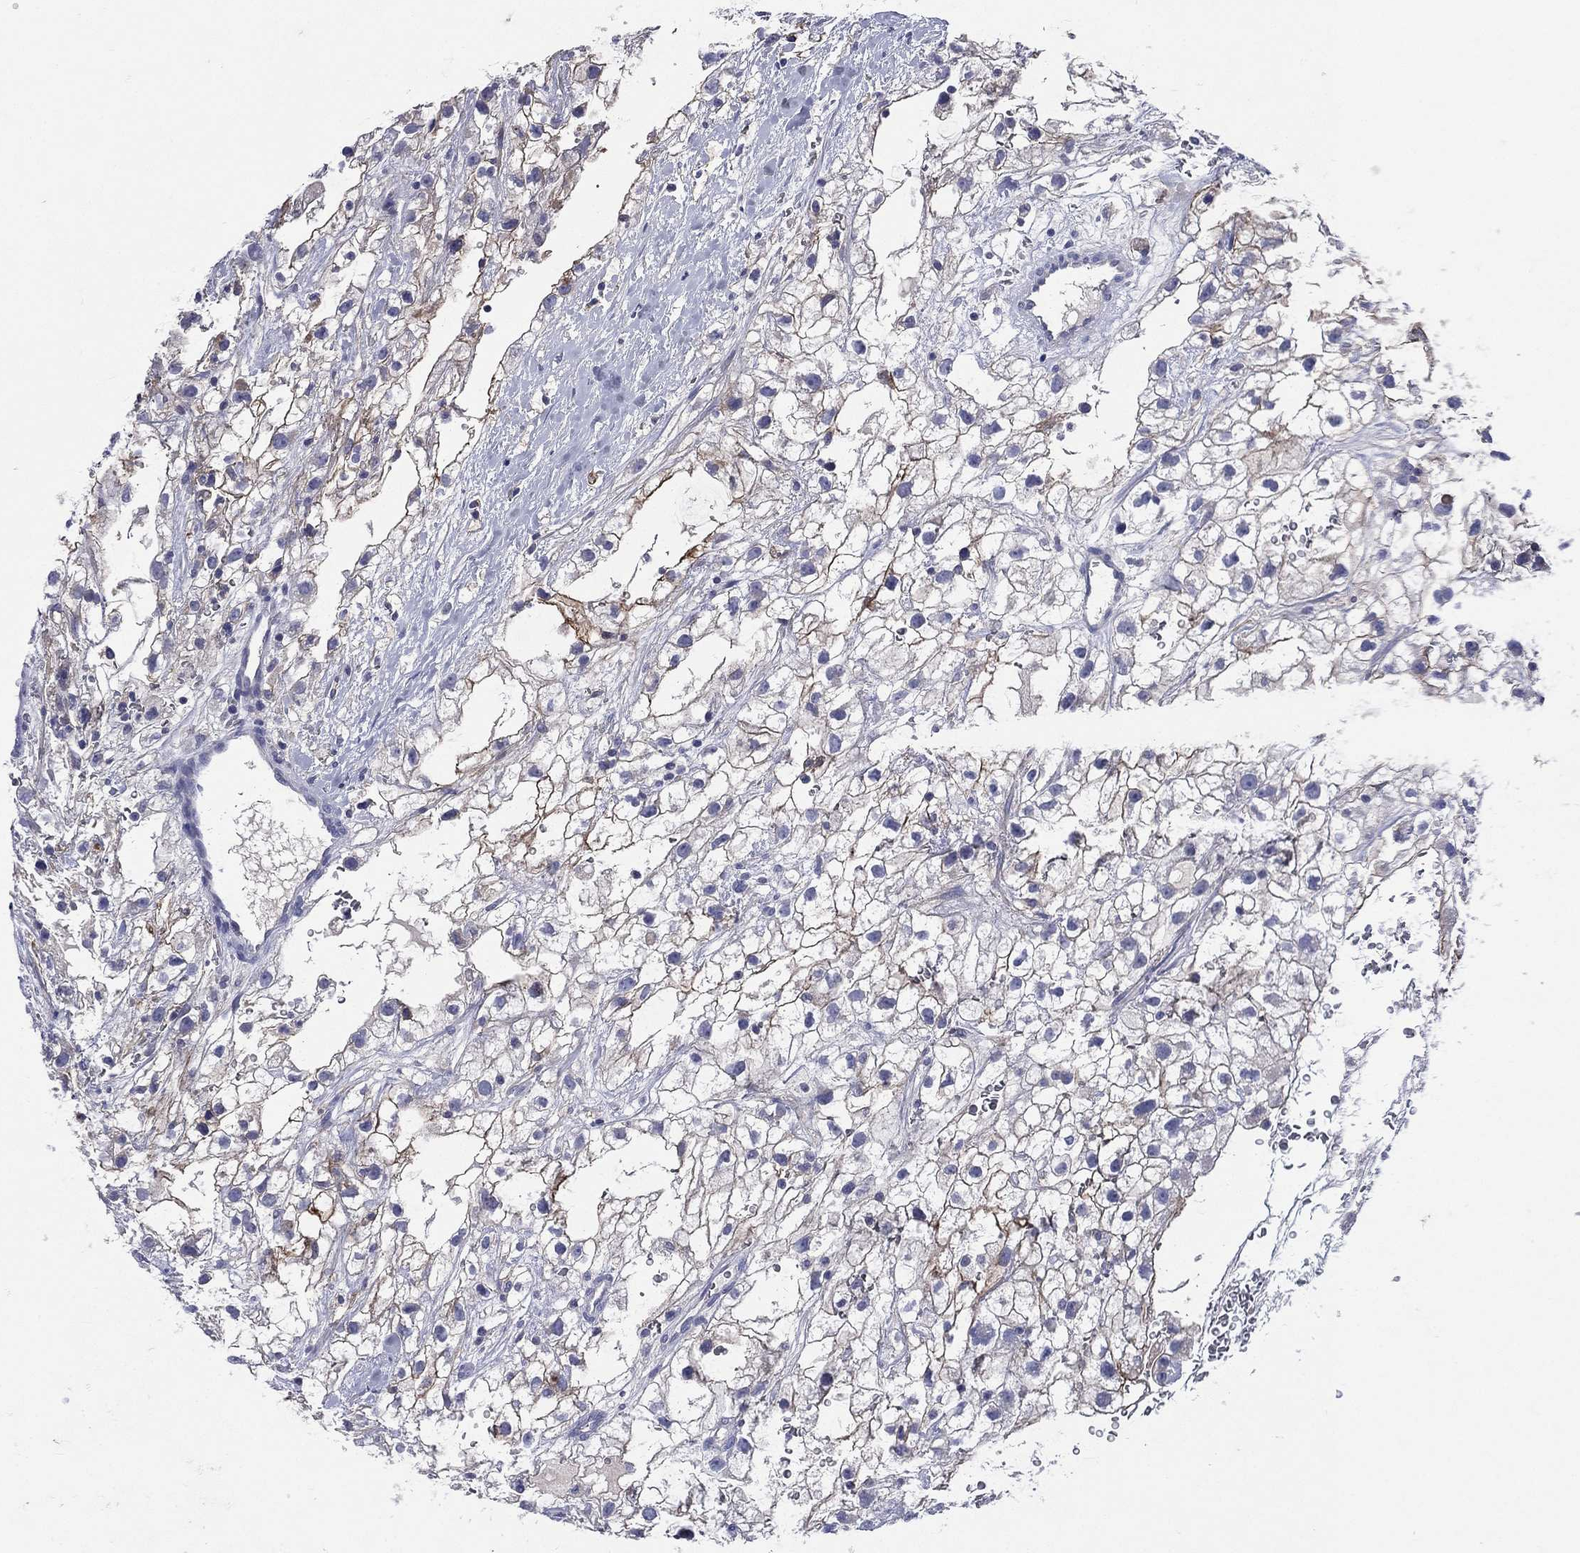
{"staining": {"intensity": "strong", "quantity": "<25%", "location": "cytoplasmic/membranous"}, "tissue": "renal cancer", "cell_type": "Tumor cells", "image_type": "cancer", "snomed": [{"axis": "morphology", "description": "Adenocarcinoma, NOS"}, {"axis": "topography", "description": "Kidney"}], "caption": "Immunohistochemical staining of human renal cancer exhibits medium levels of strong cytoplasmic/membranous expression in approximately <25% of tumor cells.", "gene": "TGM1", "patient": {"sex": "male", "age": 59}}